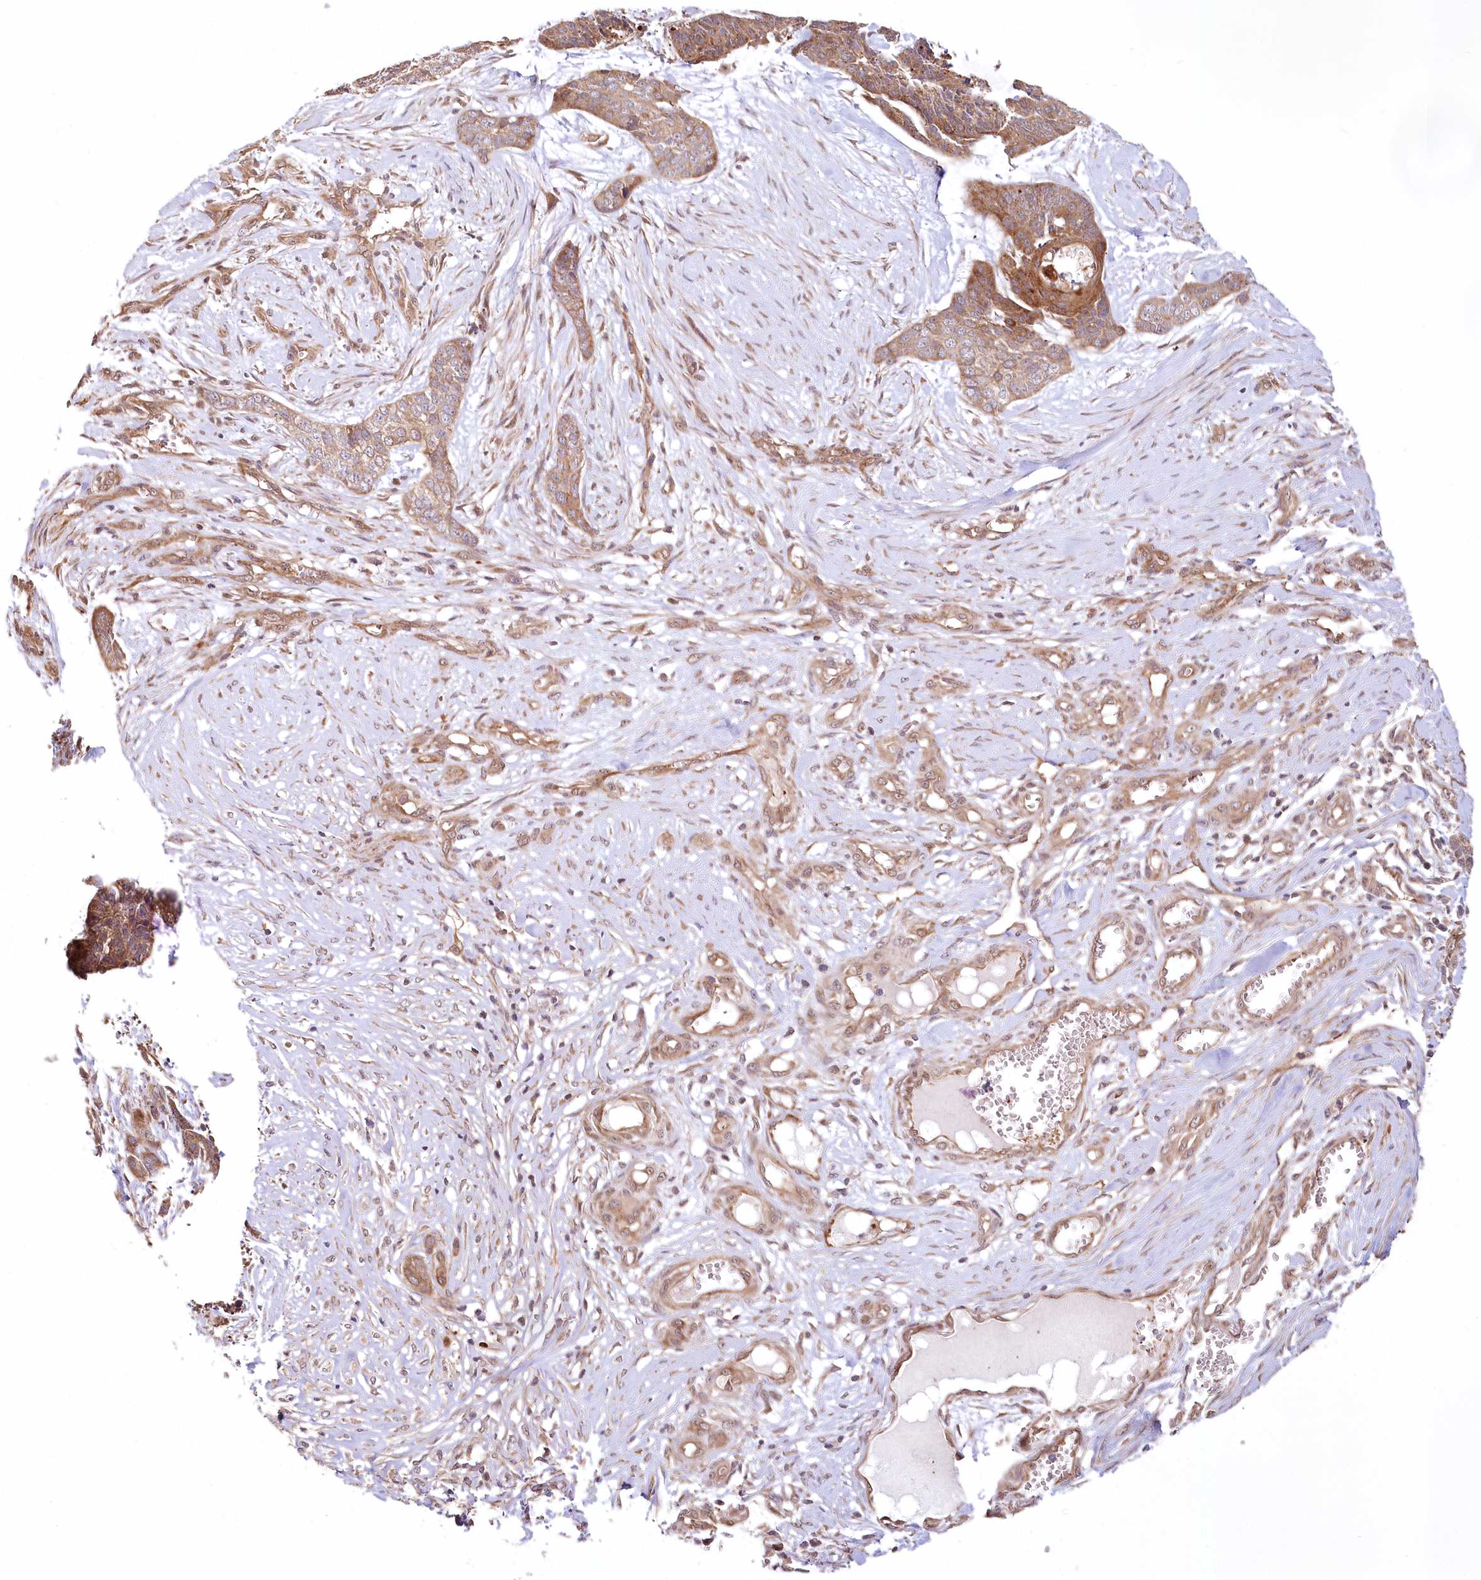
{"staining": {"intensity": "moderate", "quantity": ">75%", "location": "cytoplasmic/membranous"}, "tissue": "skin cancer", "cell_type": "Tumor cells", "image_type": "cancer", "snomed": [{"axis": "morphology", "description": "Basal cell carcinoma"}, {"axis": "topography", "description": "Skin"}], "caption": "Human skin basal cell carcinoma stained with a brown dye demonstrates moderate cytoplasmic/membranous positive expression in approximately >75% of tumor cells.", "gene": "CEP70", "patient": {"sex": "female", "age": 64}}